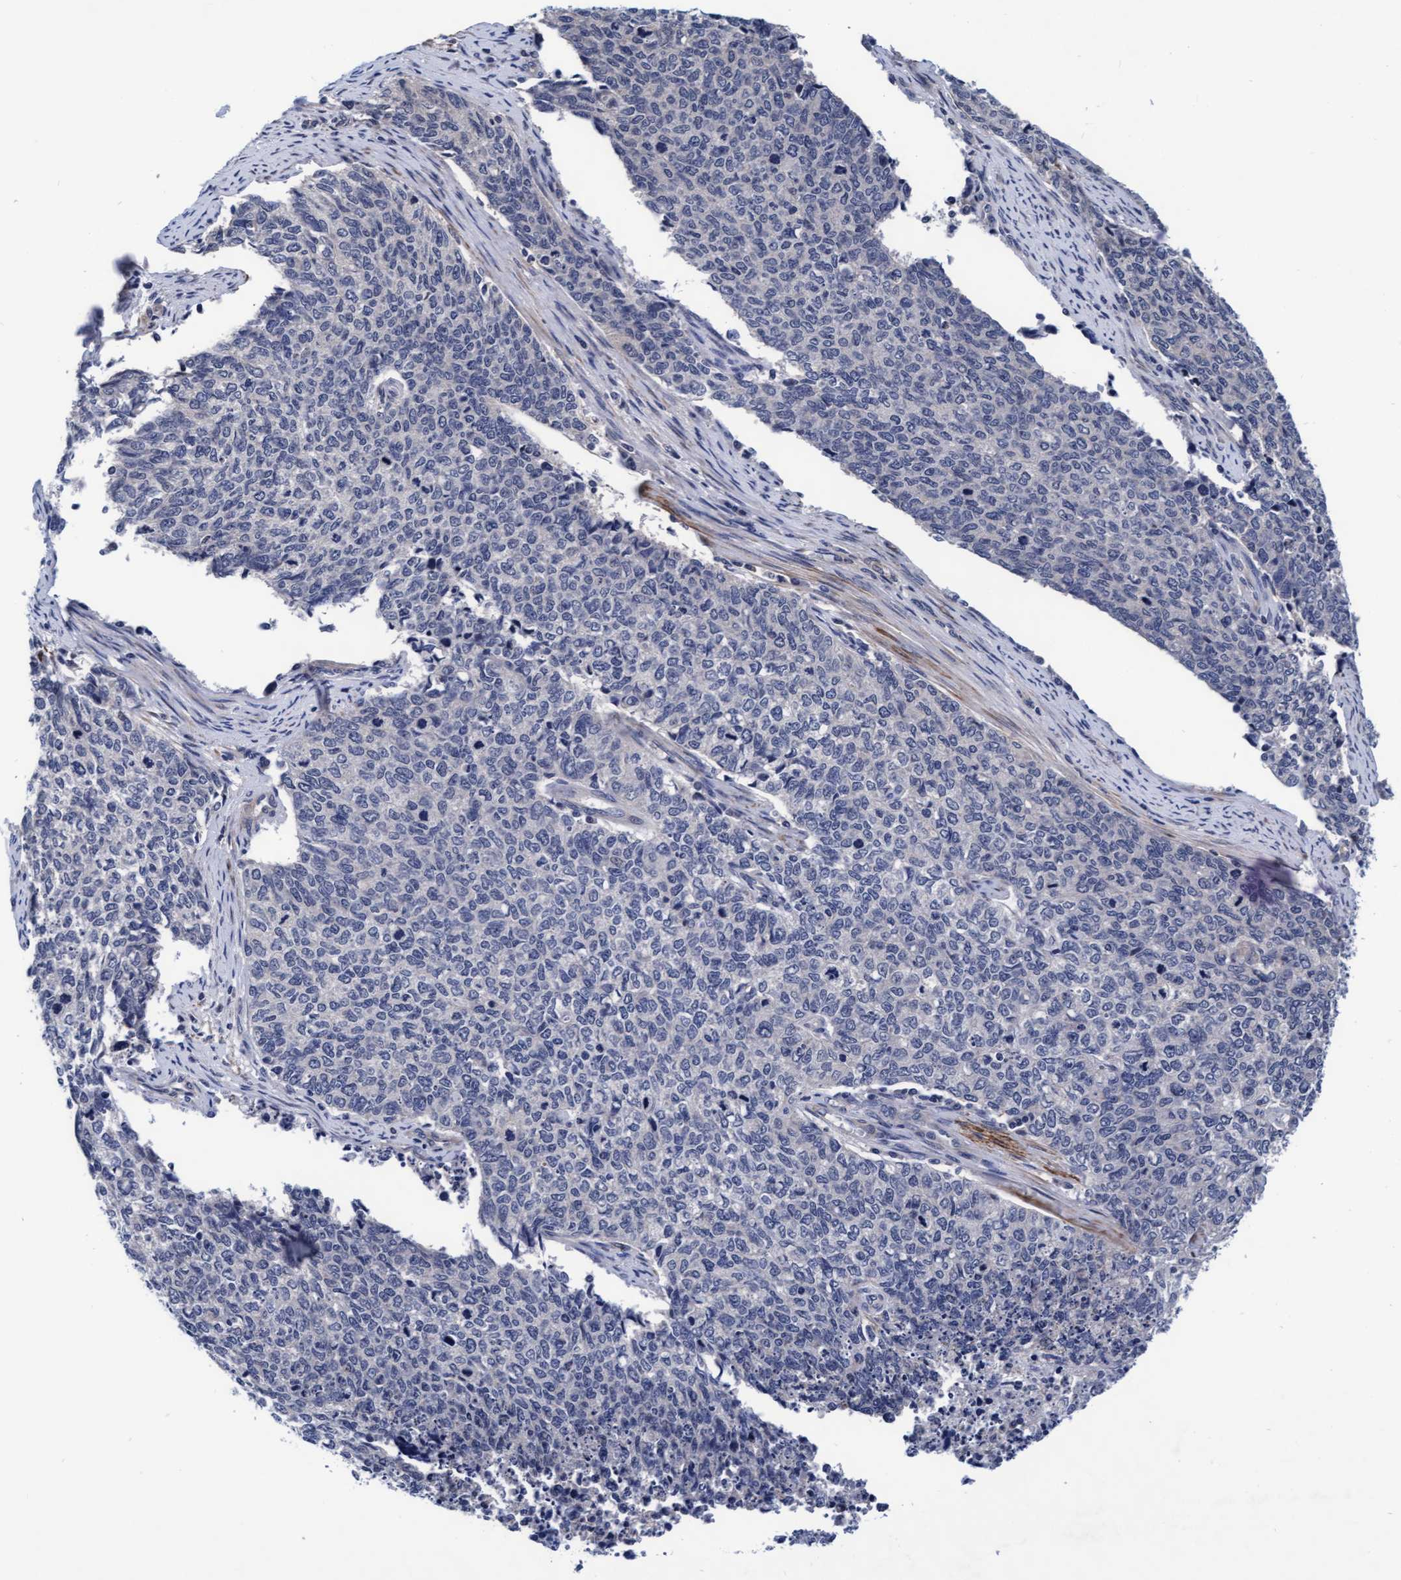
{"staining": {"intensity": "negative", "quantity": "none", "location": "none"}, "tissue": "cervical cancer", "cell_type": "Tumor cells", "image_type": "cancer", "snomed": [{"axis": "morphology", "description": "Squamous cell carcinoma, NOS"}, {"axis": "topography", "description": "Cervix"}], "caption": "Cervical cancer (squamous cell carcinoma) was stained to show a protein in brown. There is no significant expression in tumor cells.", "gene": "EFCAB13", "patient": {"sex": "female", "age": 63}}